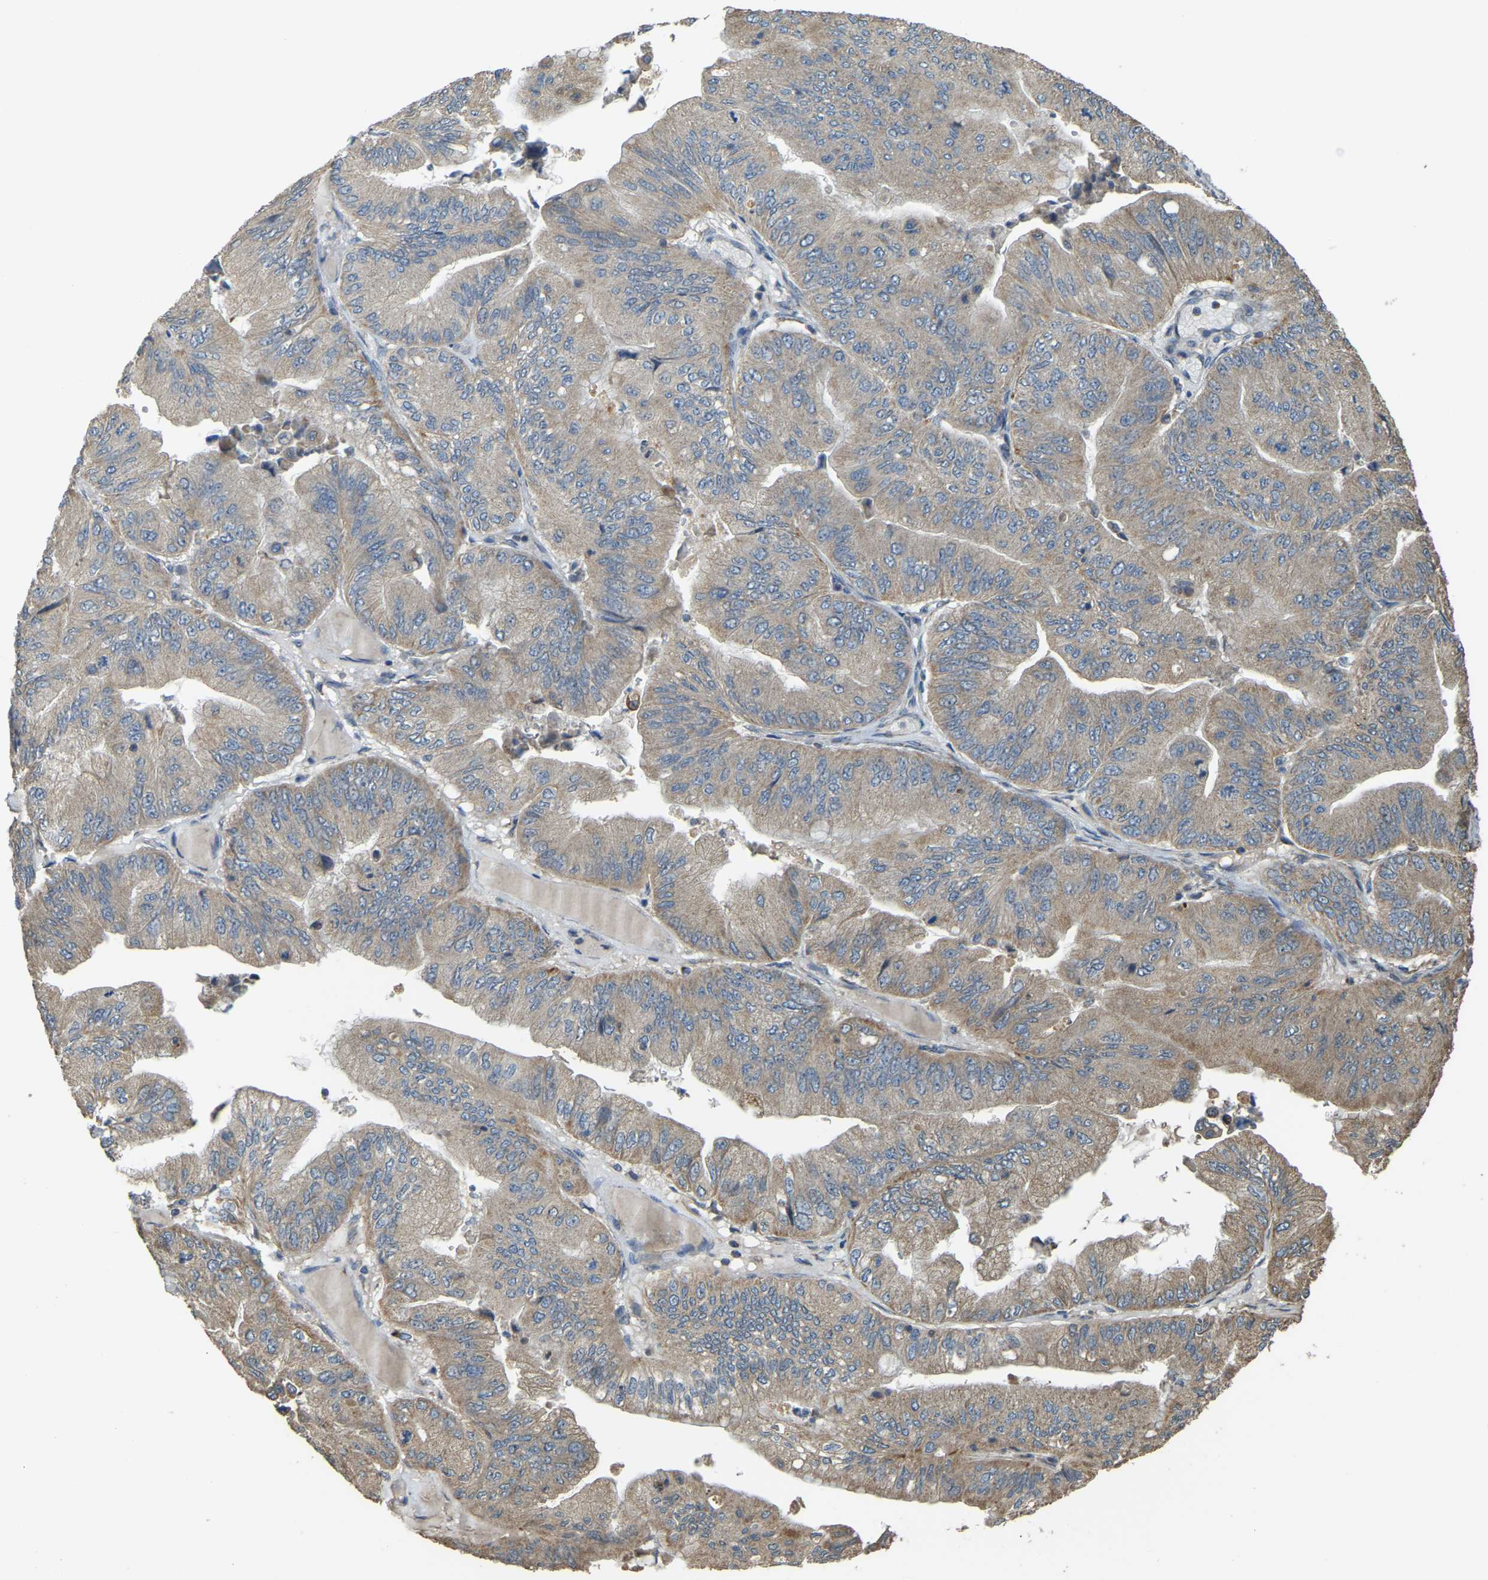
{"staining": {"intensity": "moderate", "quantity": ">75%", "location": "cytoplasmic/membranous"}, "tissue": "ovarian cancer", "cell_type": "Tumor cells", "image_type": "cancer", "snomed": [{"axis": "morphology", "description": "Cystadenocarcinoma, mucinous, NOS"}, {"axis": "topography", "description": "Ovary"}], "caption": "DAB (3,3'-diaminobenzidine) immunohistochemical staining of ovarian mucinous cystadenocarcinoma reveals moderate cytoplasmic/membranous protein expression in about >75% of tumor cells. (DAB = brown stain, brightfield microscopy at high magnification).", "gene": "GNG2", "patient": {"sex": "female", "age": 61}}